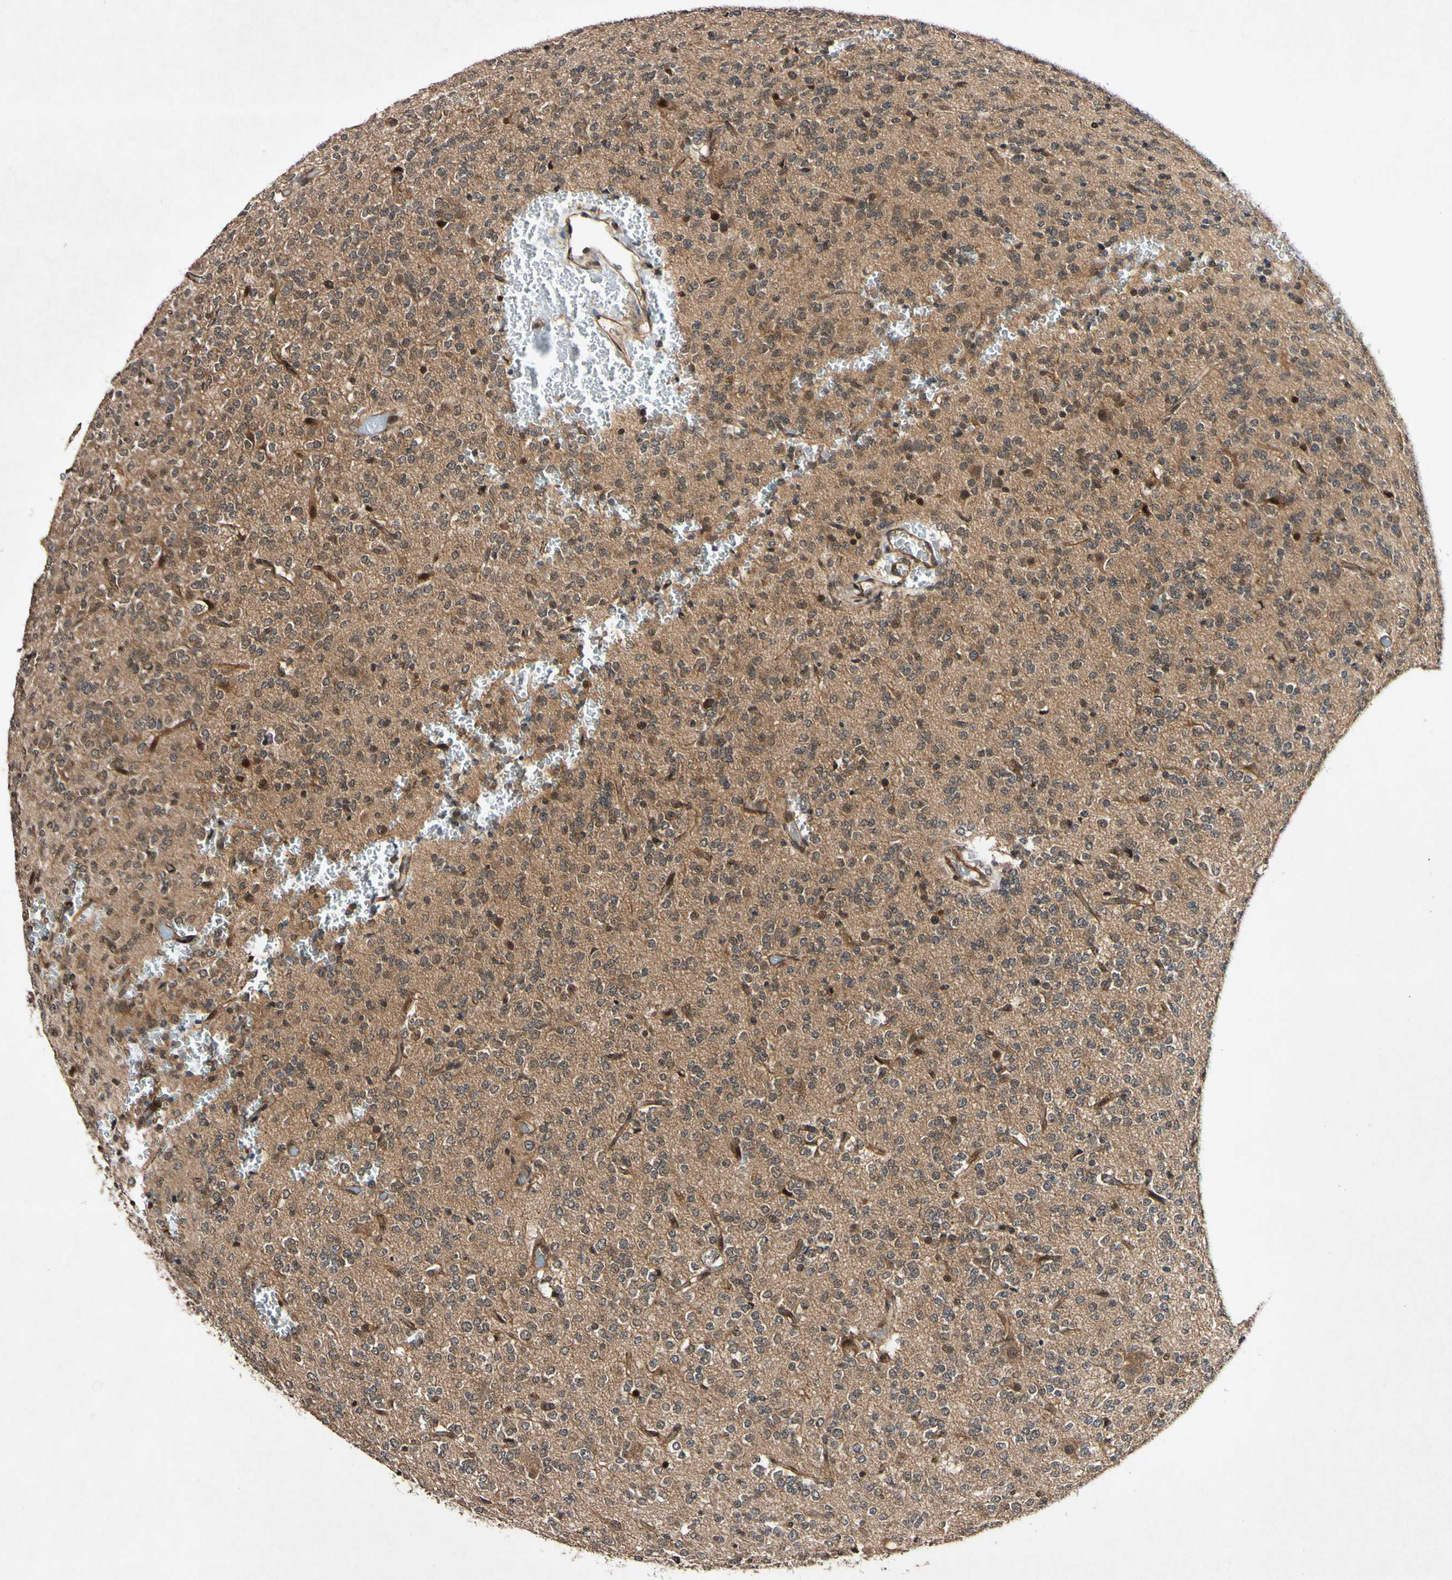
{"staining": {"intensity": "moderate", "quantity": ">75%", "location": "cytoplasmic/membranous"}, "tissue": "glioma", "cell_type": "Tumor cells", "image_type": "cancer", "snomed": [{"axis": "morphology", "description": "Glioma, malignant, Low grade"}, {"axis": "topography", "description": "Brain"}], "caption": "Immunohistochemical staining of glioma shows medium levels of moderate cytoplasmic/membranous expression in about >75% of tumor cells.", "gene": "CSNK1E", "patient": {"sex": "male", "age": 38}}